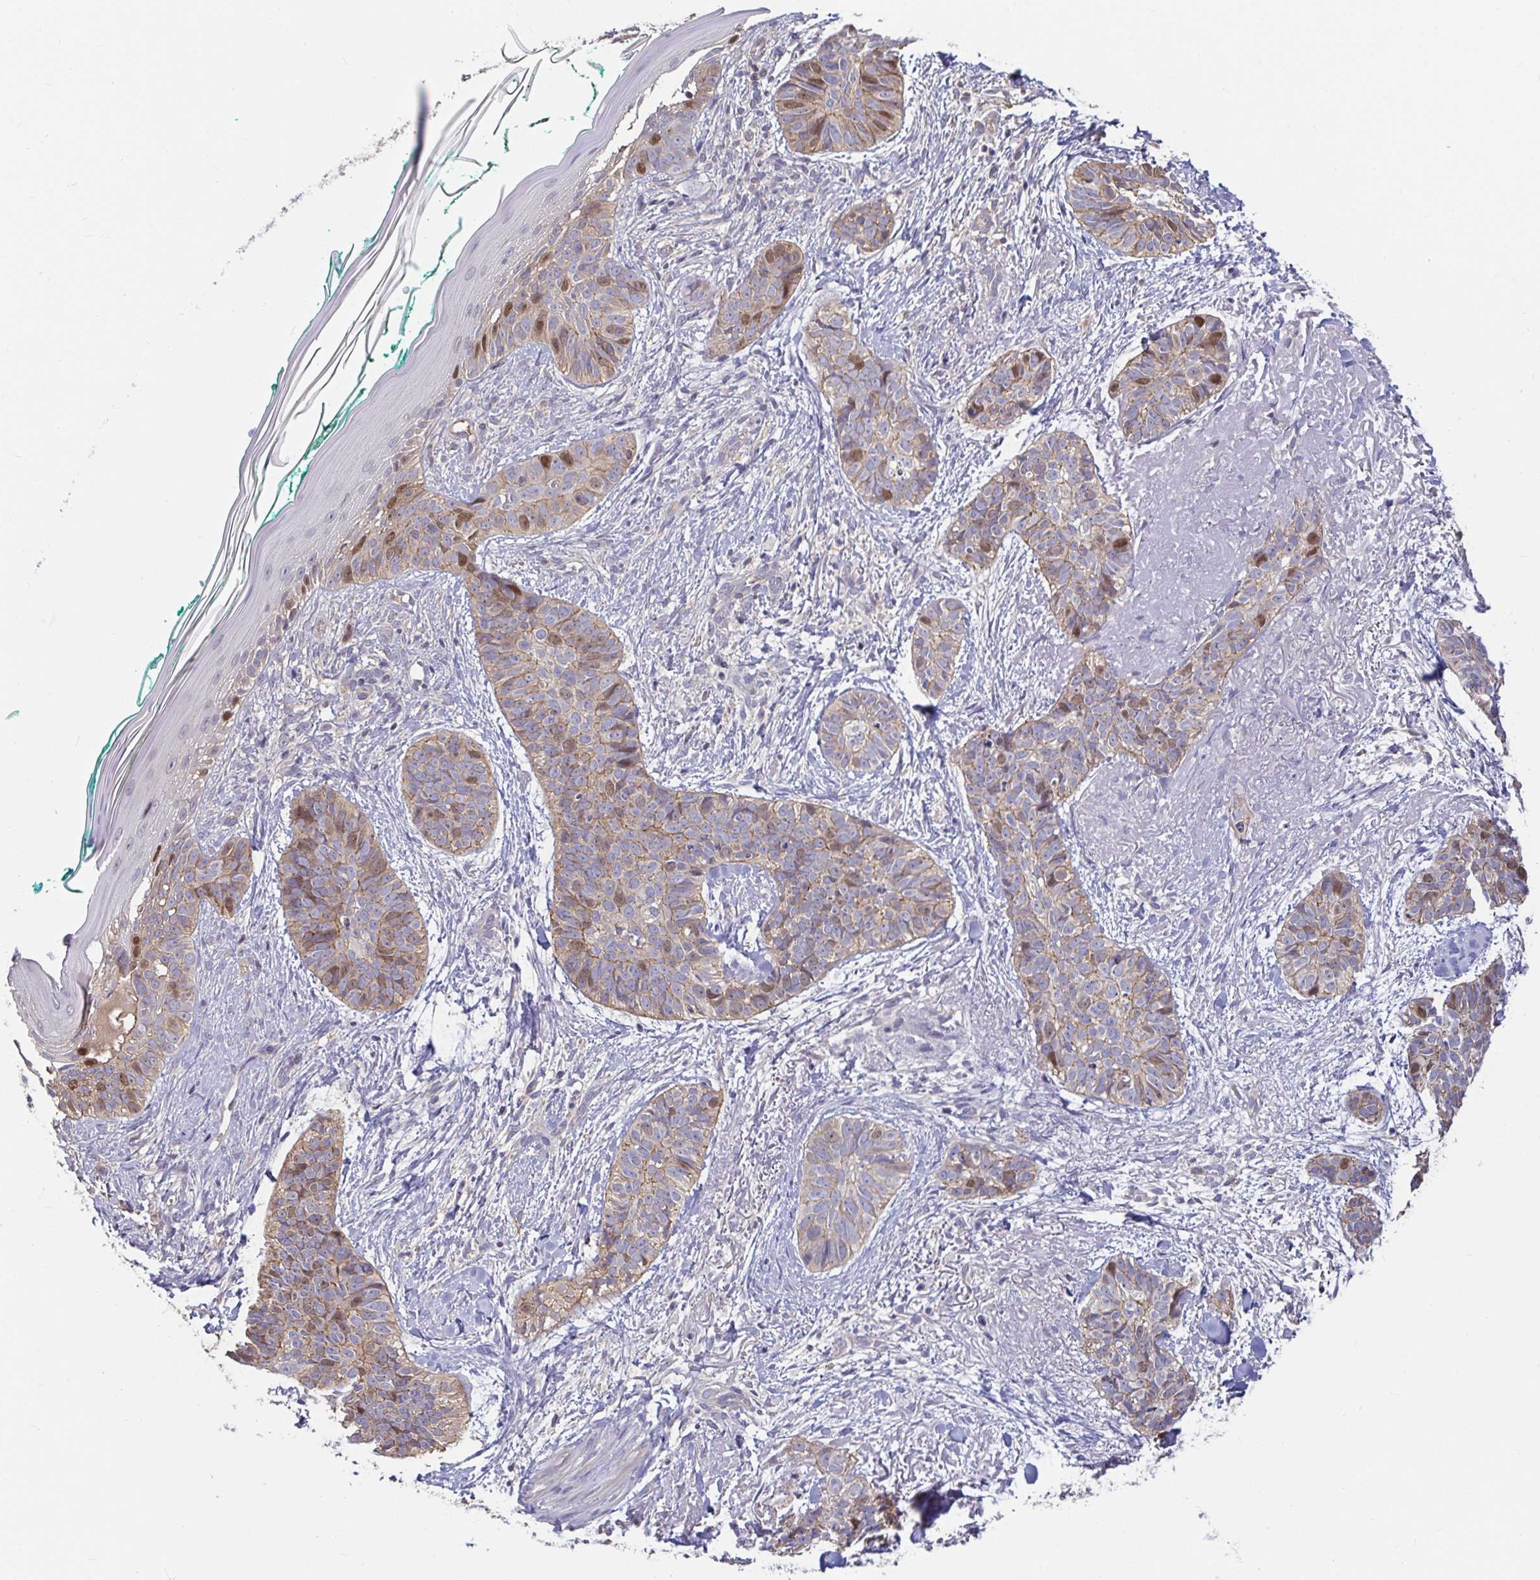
{"staining": {"intensity": "moderate", "quantity": "<25%", "location": "cytoplasmic/membranous,nuclear"}, "tissue": "skin cancer", "cell_type": "Tumor cells", "image_type": "cancer", "snomed": [{"axis": "morphology", "description": "Basal cell carcinoma"}, {"axis": "topography", "description": "Skin"}, {"axis": "topography", "description": "Skin of face"}, {"axis": "topography", "description": "Skin of nose"}], "caption": "Moderate cytoplasmic/membranous and nuclear staining is appreciated in approximately <25% of tumor cells in skin cancer.", "gene": "ANLN", "patient": {"sex": "female", "age": 86}}